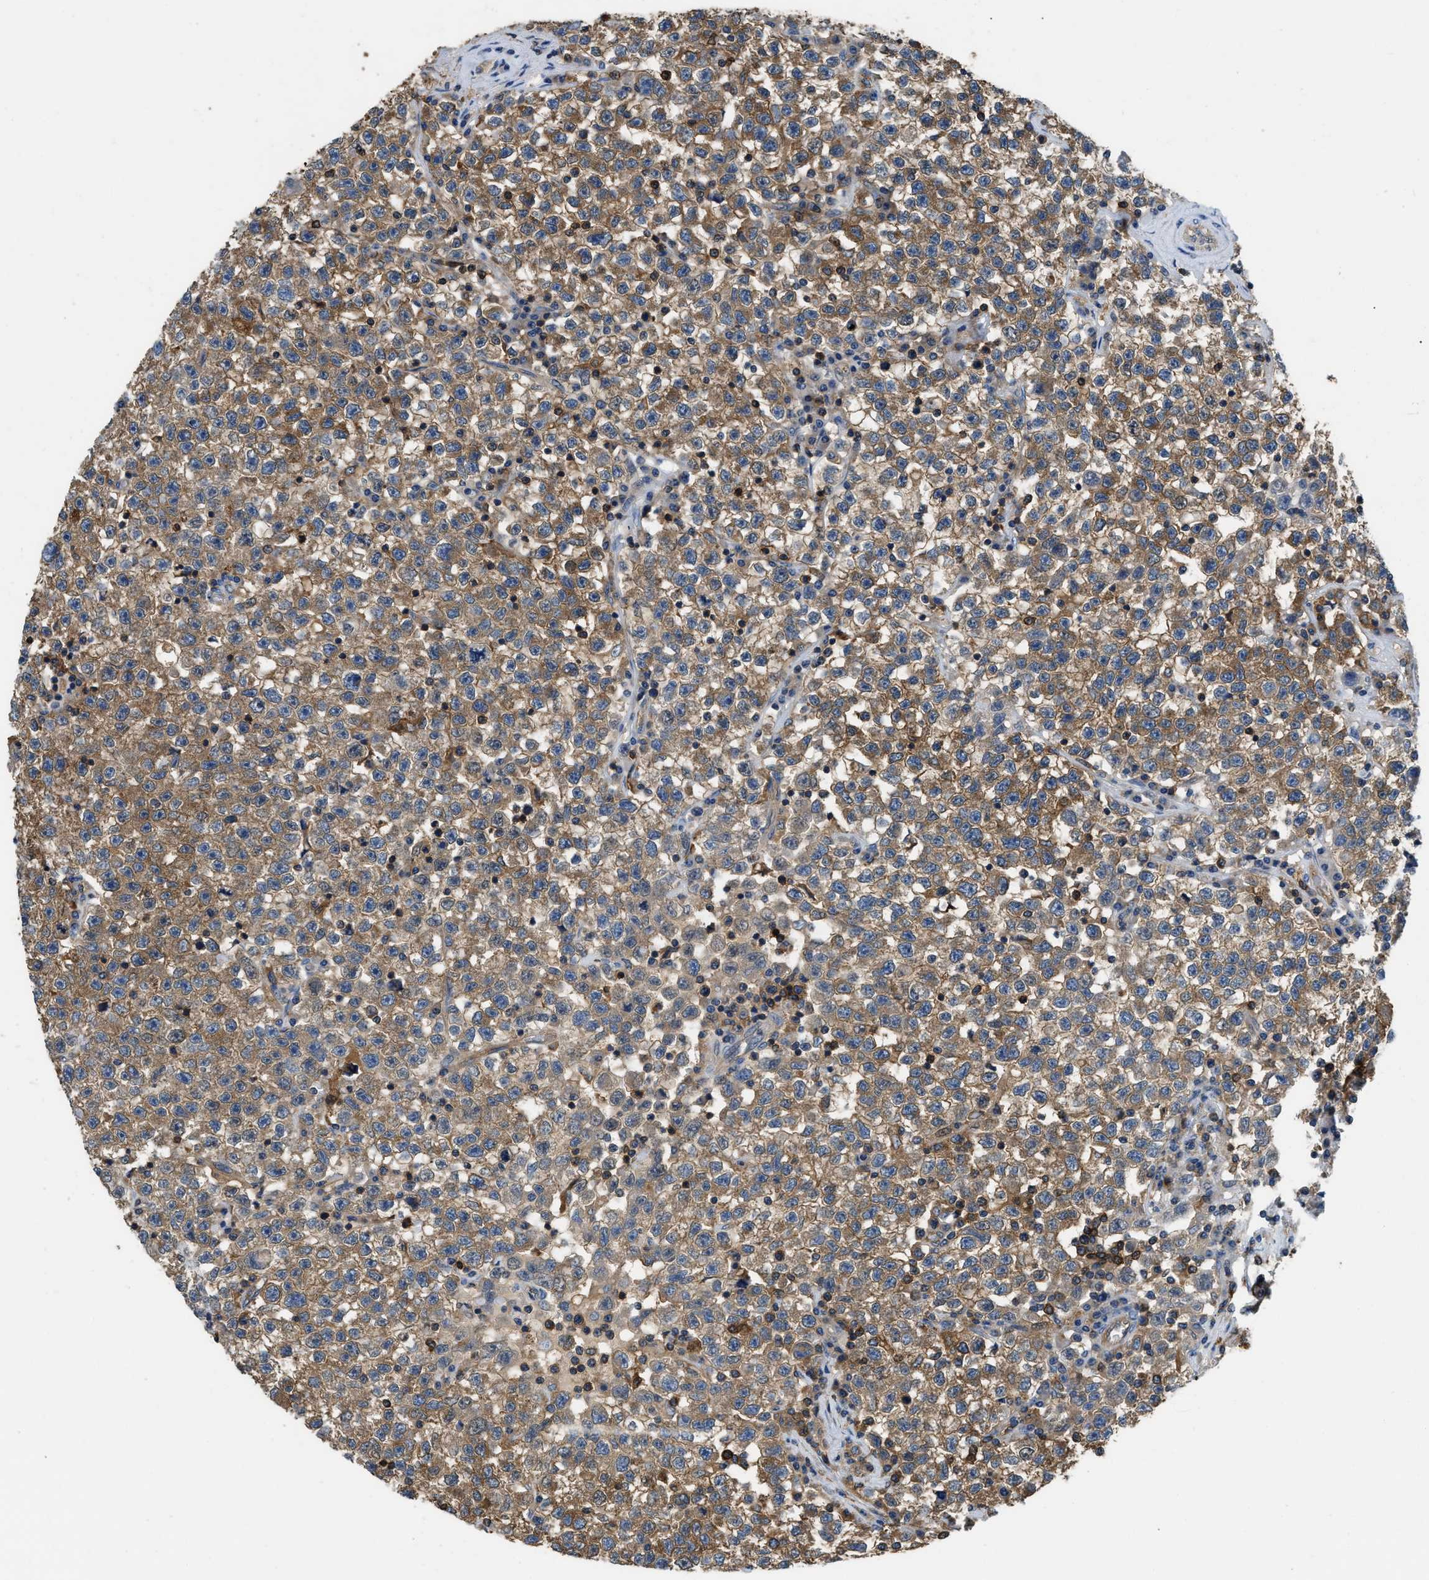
{"staining": {"intensity": "moderate", "quantity": ">75%", "location": "cytoplasmic/membranous"}, "tissue": "testis cancer", "cell_type": "Tumor cells", "image_type": "cancer", "snomed": [{"axis": "morphology", "description": "Seminoma, NOS"}, {"axis": "topography", "description": "Testis"}], "caption": "Immunohistochemical staining of testis cancer (seminoma) exhibits medium levels of moderate cytoplasmic/membranous protein staining in approximately >75% of tumor cells. The protein of interest is stained brown, and the nuclei are stained in blue (DAB (3,3'-diaminobenzidine) IHC with brightfield microscopy, high magnification).", "gene": "PKM", "patient": {"sex": "male", "age": 22}}